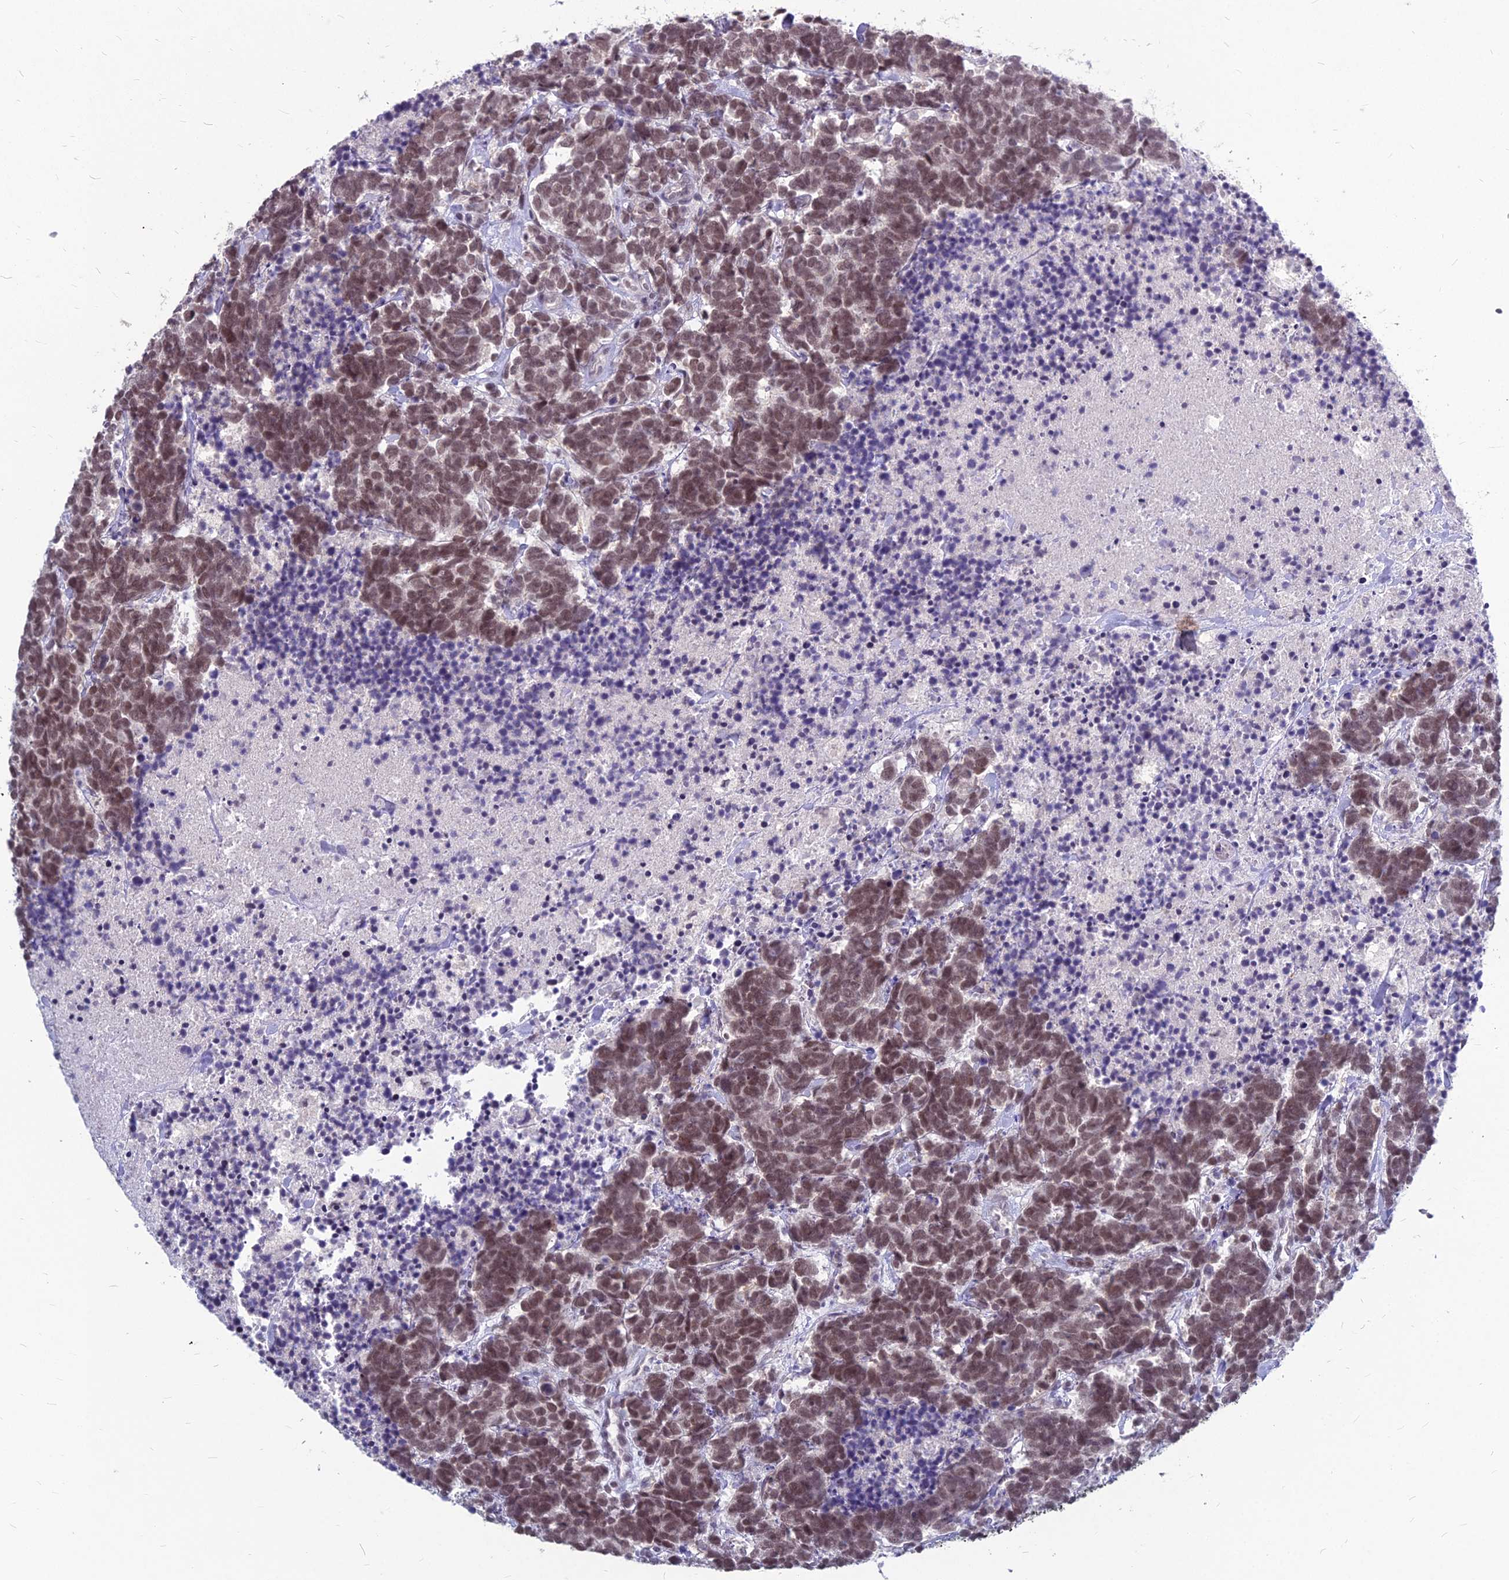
{"staining": {"intensity": "moderate", "quantity": ">75%", "location": "nuclear"}, "tissue": "carcinoid", "cell_type": "Tumor cells", "image_type": "cancer", "snomed": [{"axis": "morphology", "description": "Carcinoma, NOS"}, {"axis": "morphology", "description": "Carcinoid, malignant, NOS"}, {"axis": "topography", "description": "Prostate"}], "caption": "Immunohistochemical staining of human carcinoma displays medium levels of moderate nuclear expression in approximately >75% of tumor cells.", "gene": "KAT7", "patient": {"sex": "male", "age": 57}}